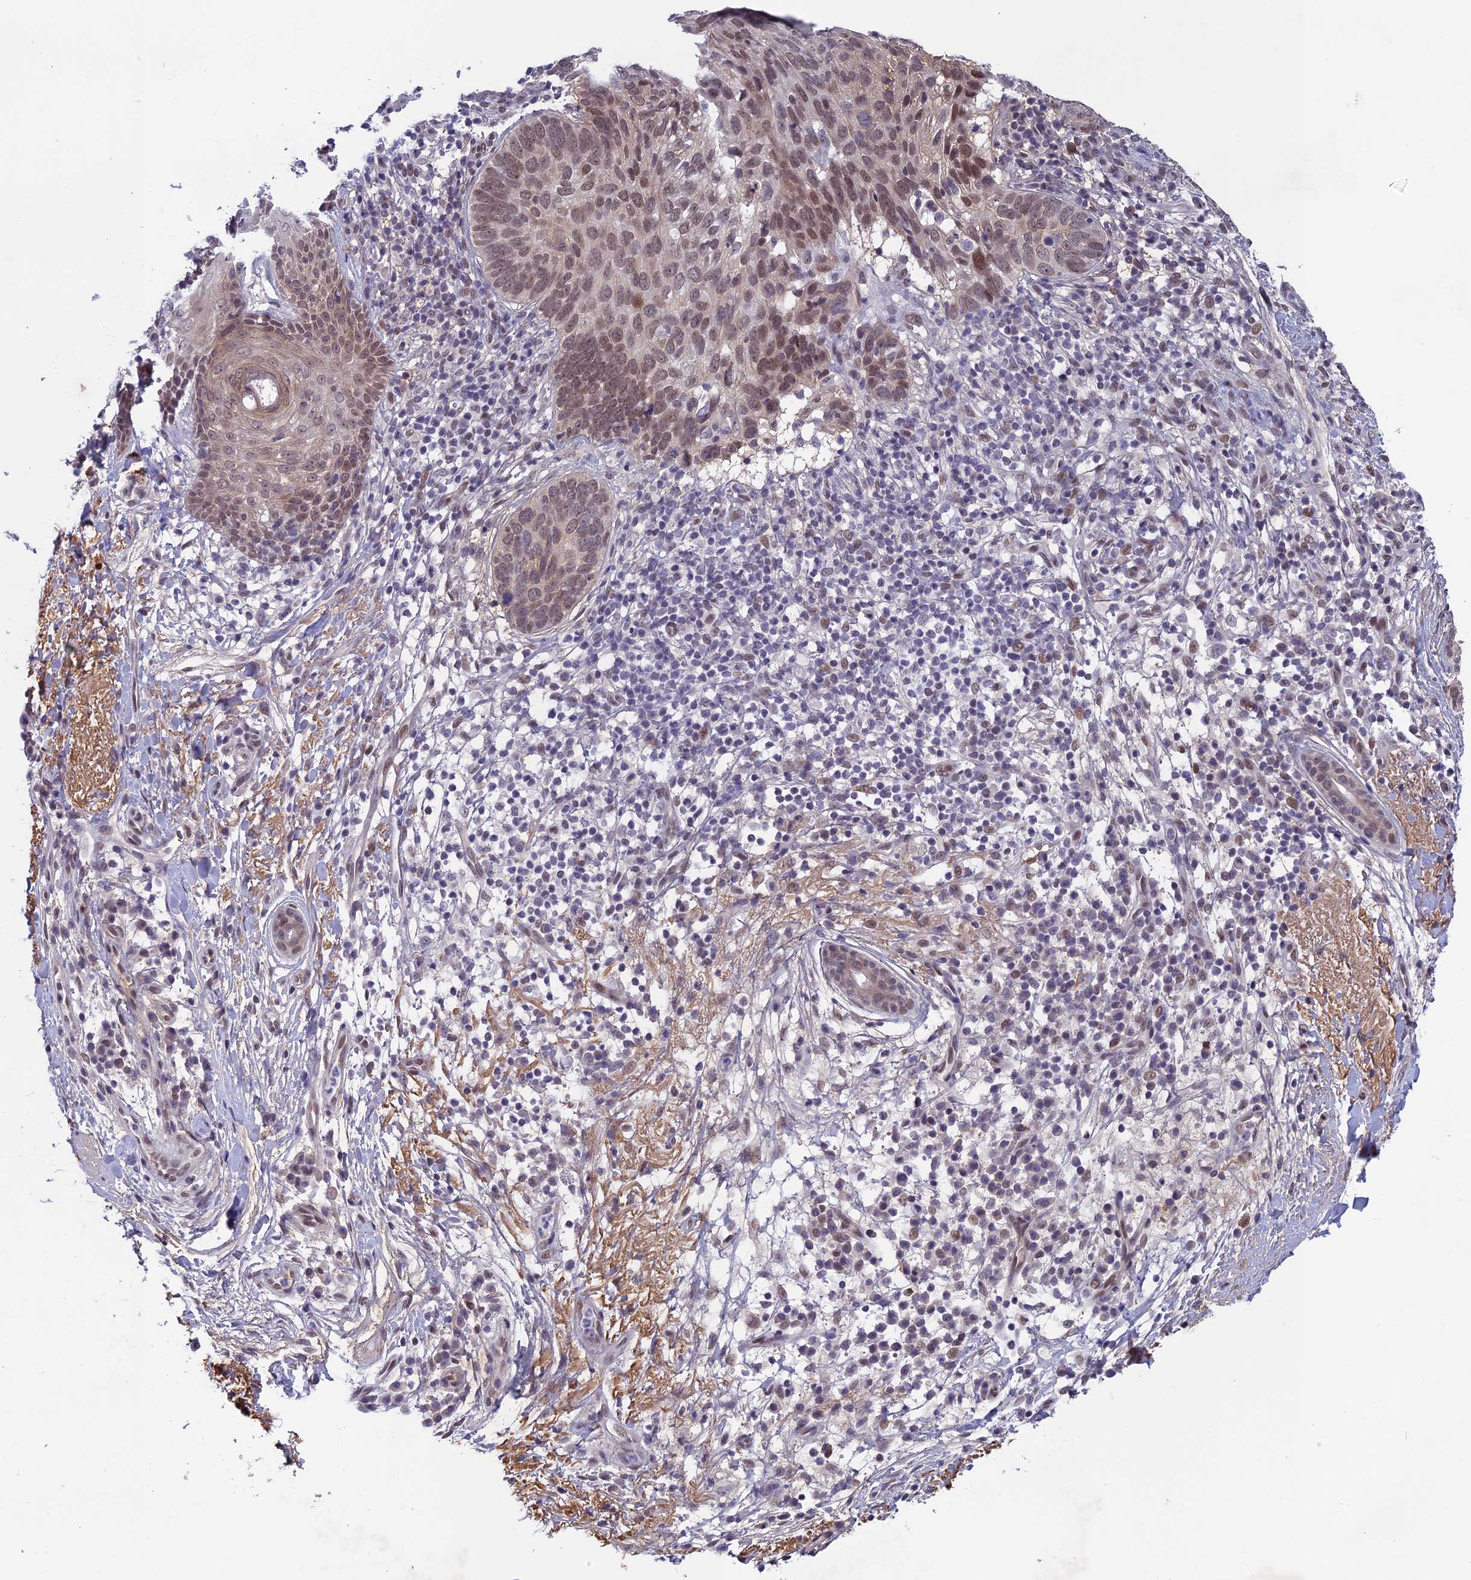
{"staining": {"intensity": "moderate", "quantity": ">75%", "location": "nuclear"}, "tissue": "skin cancer", "cell_type": "Tumor cells", "image_type": "cancer", "snomed": [{"axis": "morphology", "description": "Basal cell carcinoma"}, {"axis": "topography", "description": "Skin"}], "caption": "Protein analysis of basal cell carcinoma (skin) tissue exhibits moderate nuclear positivity in about >75% of tumor cells.", "gene": "FKBPL", "patient": {"sex": "male", "age": 85}}